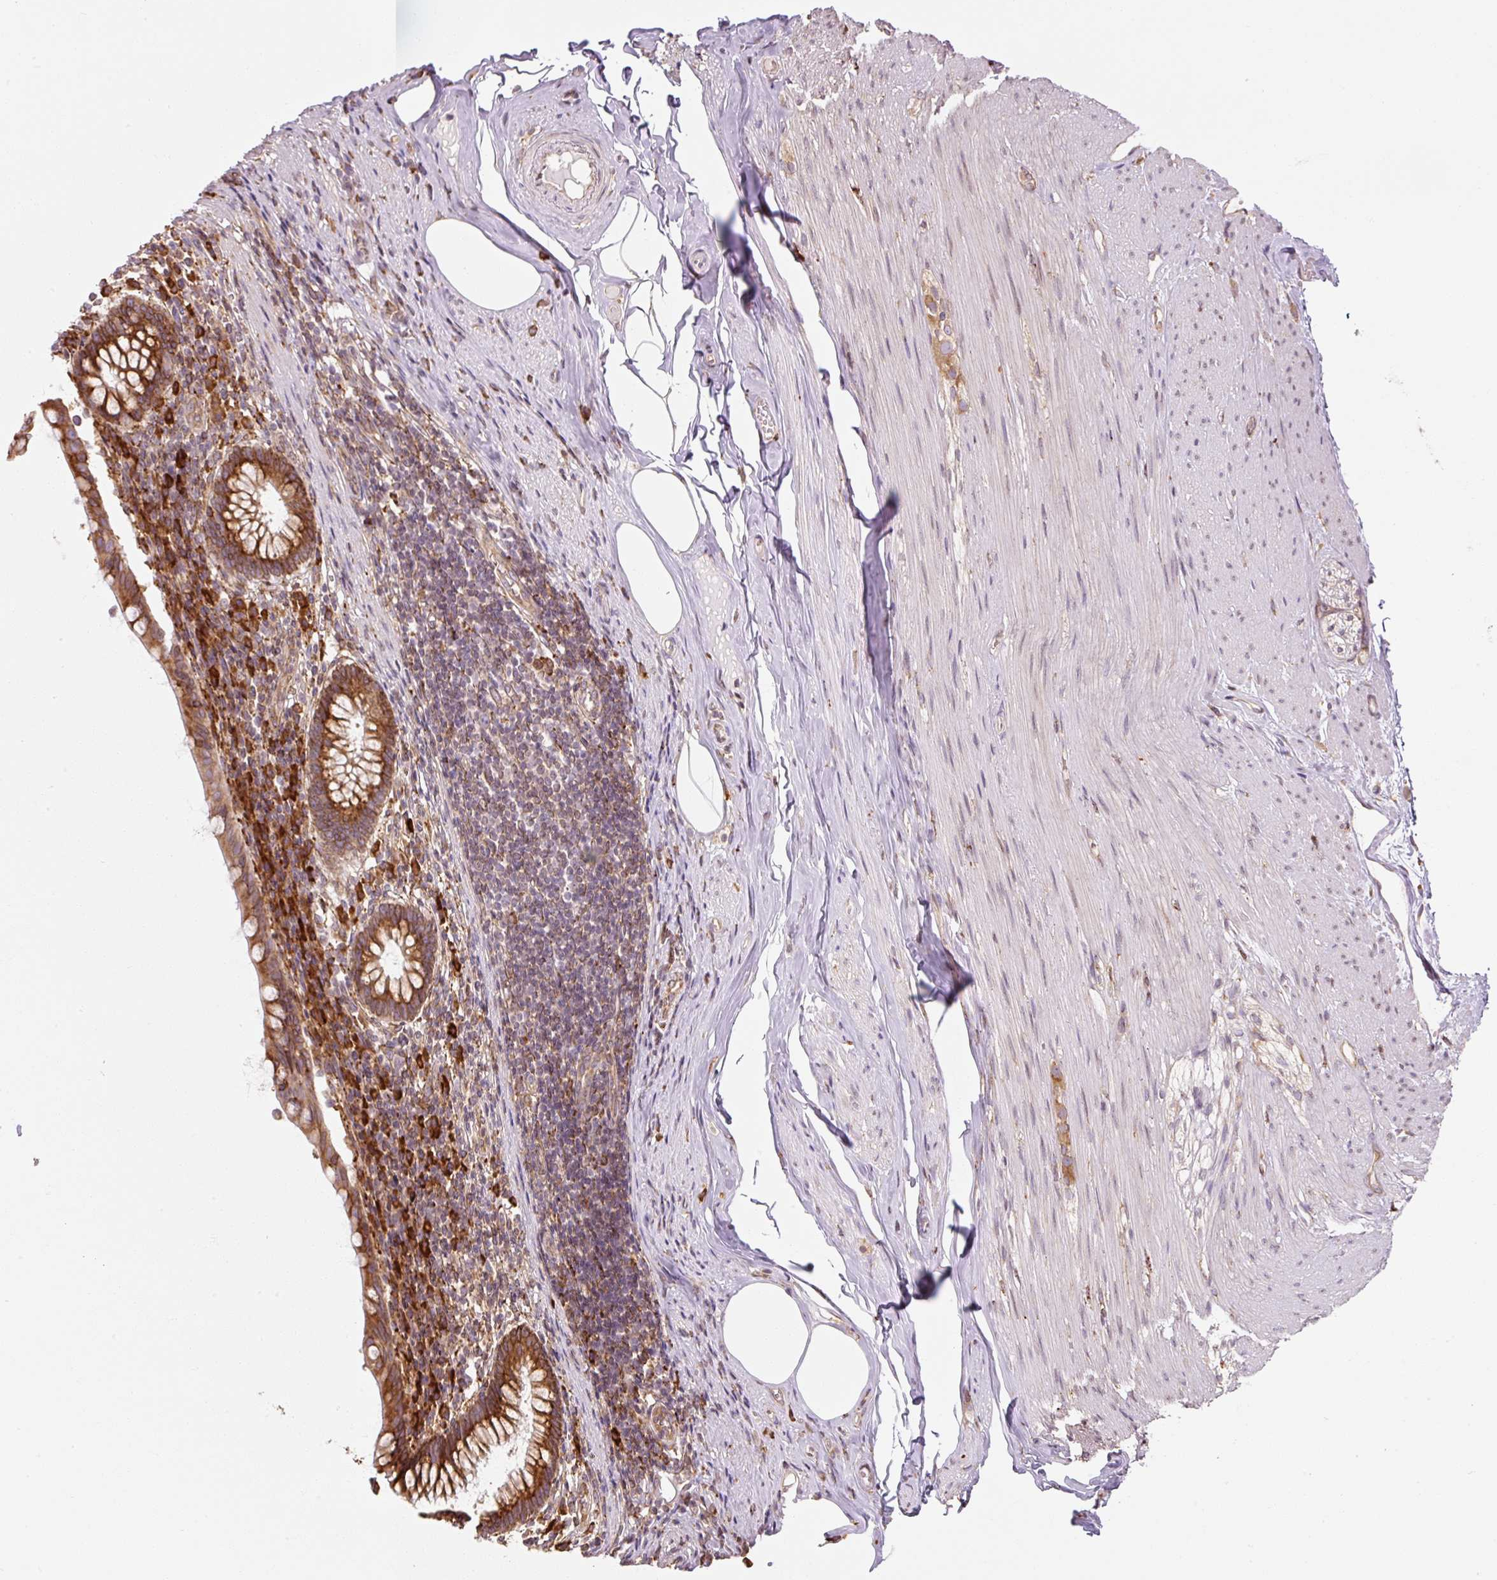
{"staining": {"intensity": "strong", "quantity": ">75%", "location": "cytoplasmic/membranous"}, "tissue": "appendix", "cell_type": "Glandular cells", "image_type": "normal", "snomed": [{"axis": "morphology", "description": "Normal tissue, NOS"}, {"axis": "topography", "description": "Appendix"}], "caption": "High-magnification brightfield microscopy of normal appendix stained with DAB (brown) and counterstained with hematoxylin (blue). glandular cells exhibit strong cytoplasmic/membranous staining is present in approximately>75% of cells.", "gene": "PRKCSH", "patient": {"sex": "female", "age": 56}}